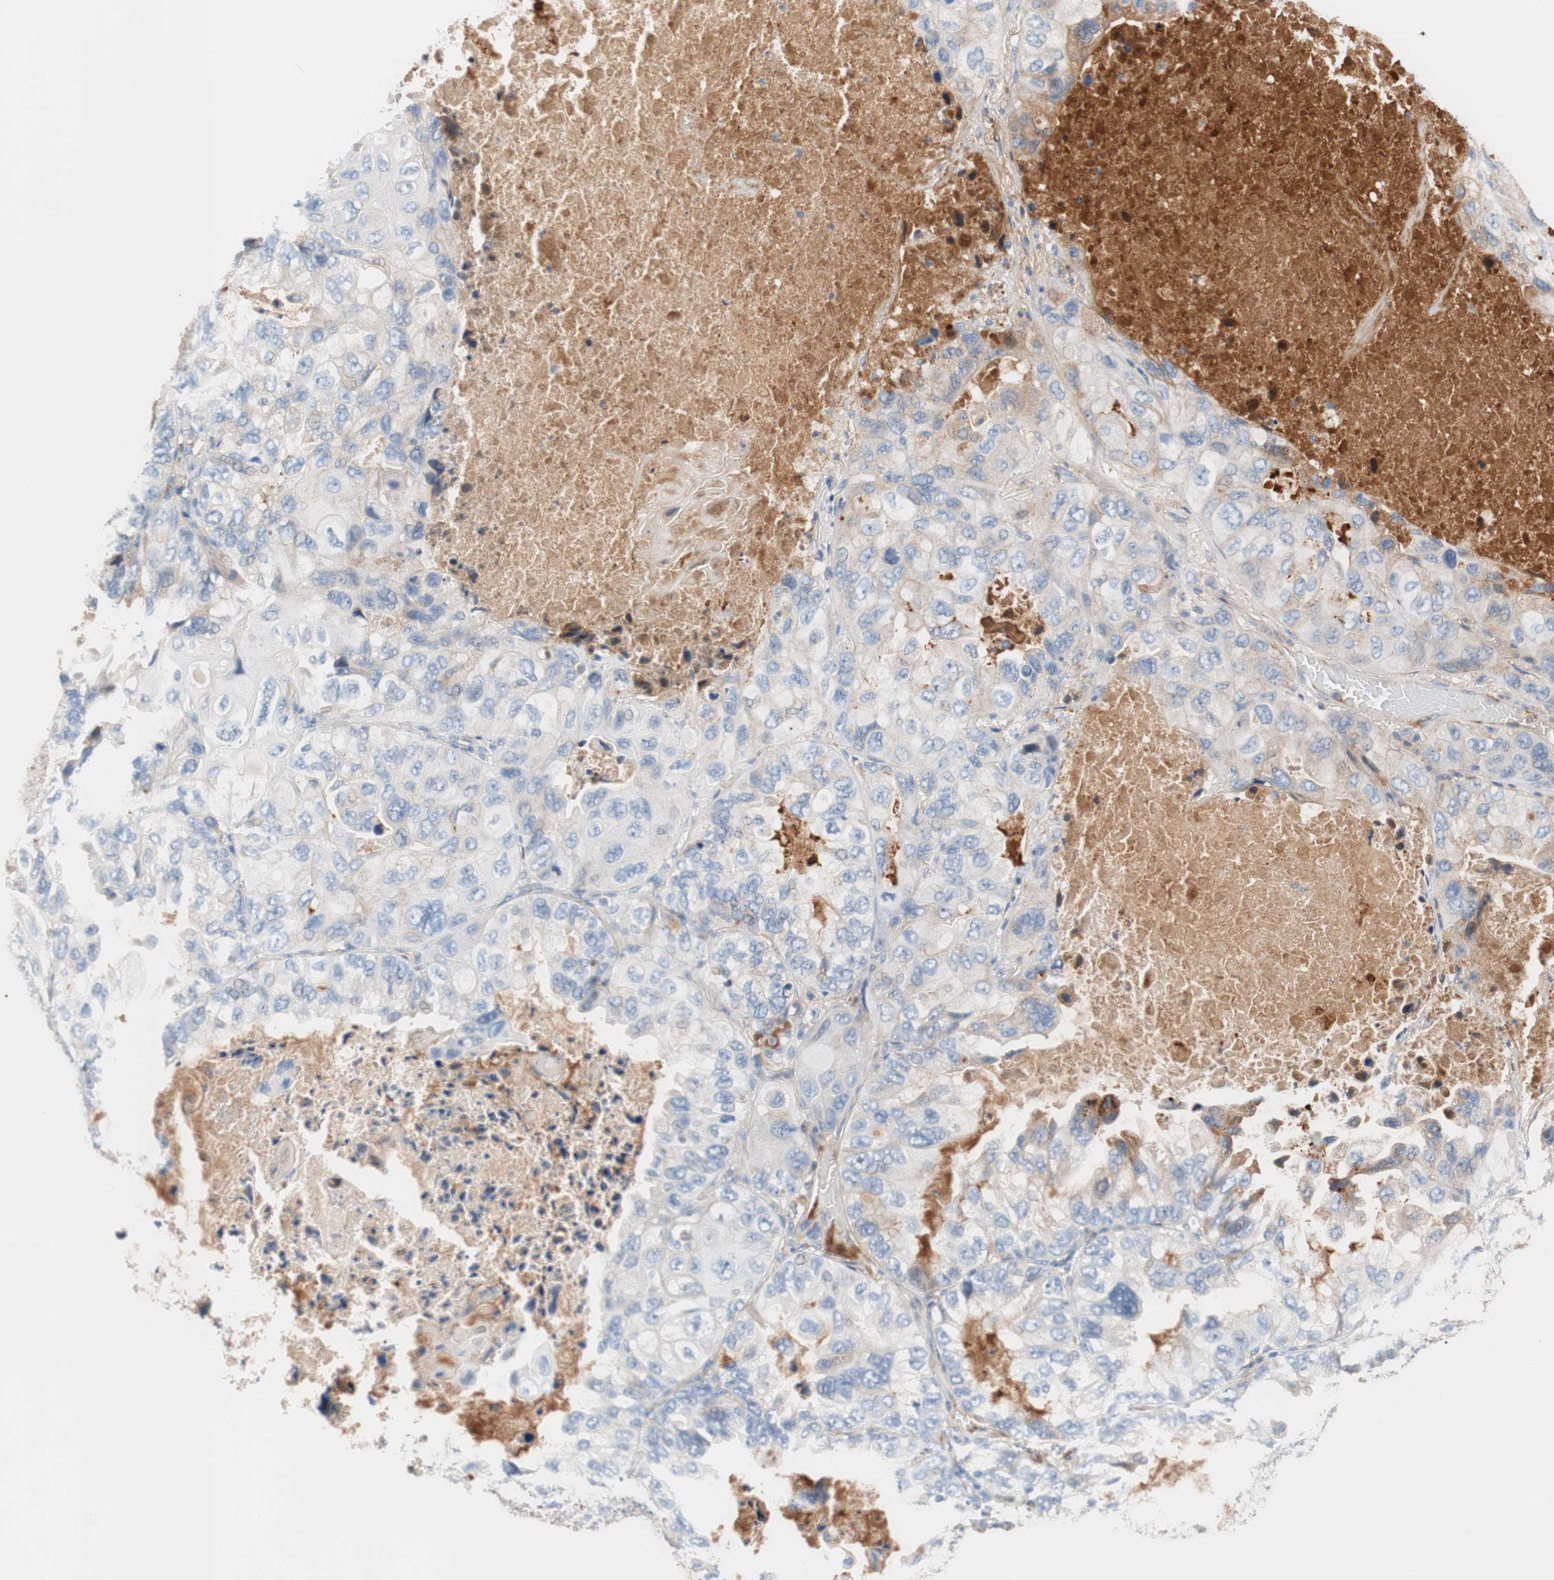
{"staining": {"intensity": "negative", "quantity": "none", "location": "none"}, "tissue": "lung cancer", "cell_type": "Tumor cells", "image_type": "cancer", "snomed": [{"axis": "morphology", "description": "Squamous cell carcinoma, NOS"}, {"axis": "topography", "description": "Lung"}], "caption": "The histopathology image reveals no significant expression in tumor cells of lung cancer (squamous cell carcinoma). (DAB IHC visualized using brightfield microscopy, high magnification).", "gene": "RBP4", "patient": {"sex": "female", "age": 73}}